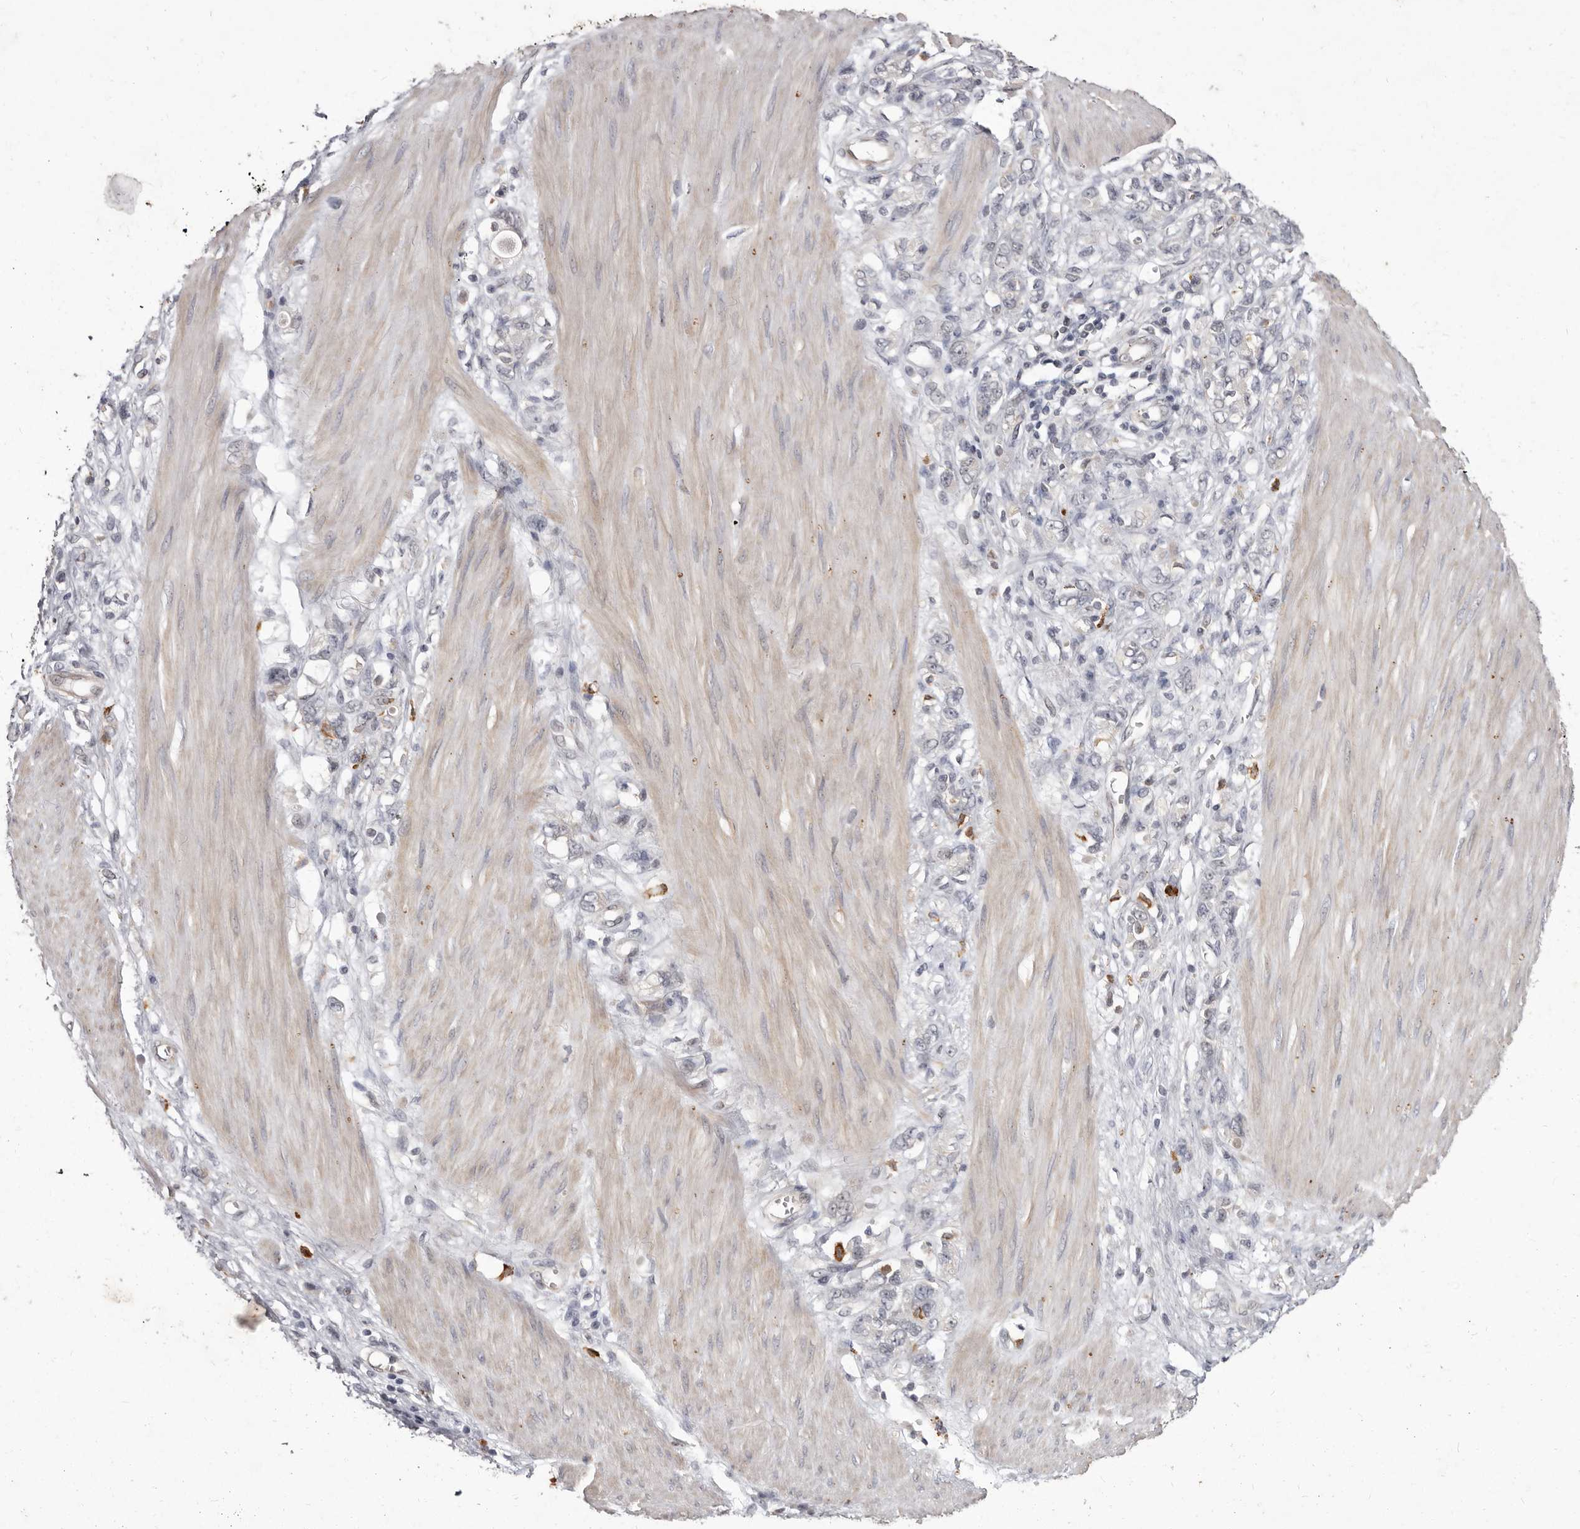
{"staining": {"intensity": "negative", "quantity": "none", "location": "none"}, "tissue": "stomach cancer", "cell_type": "Tumor cells", "image_type": "cancer", "snomed": [{"axis": "morphology", "description": "Adenocarcinoma, NOS"}, {"axis": "topography", "description": "Stomach"}], "caption": "Tumor cells are negative for brown protein staining in stomach cancer (adenocarcinoma).", "gene": "ACLY", "patient": {"sex": "female", "age": 76}}